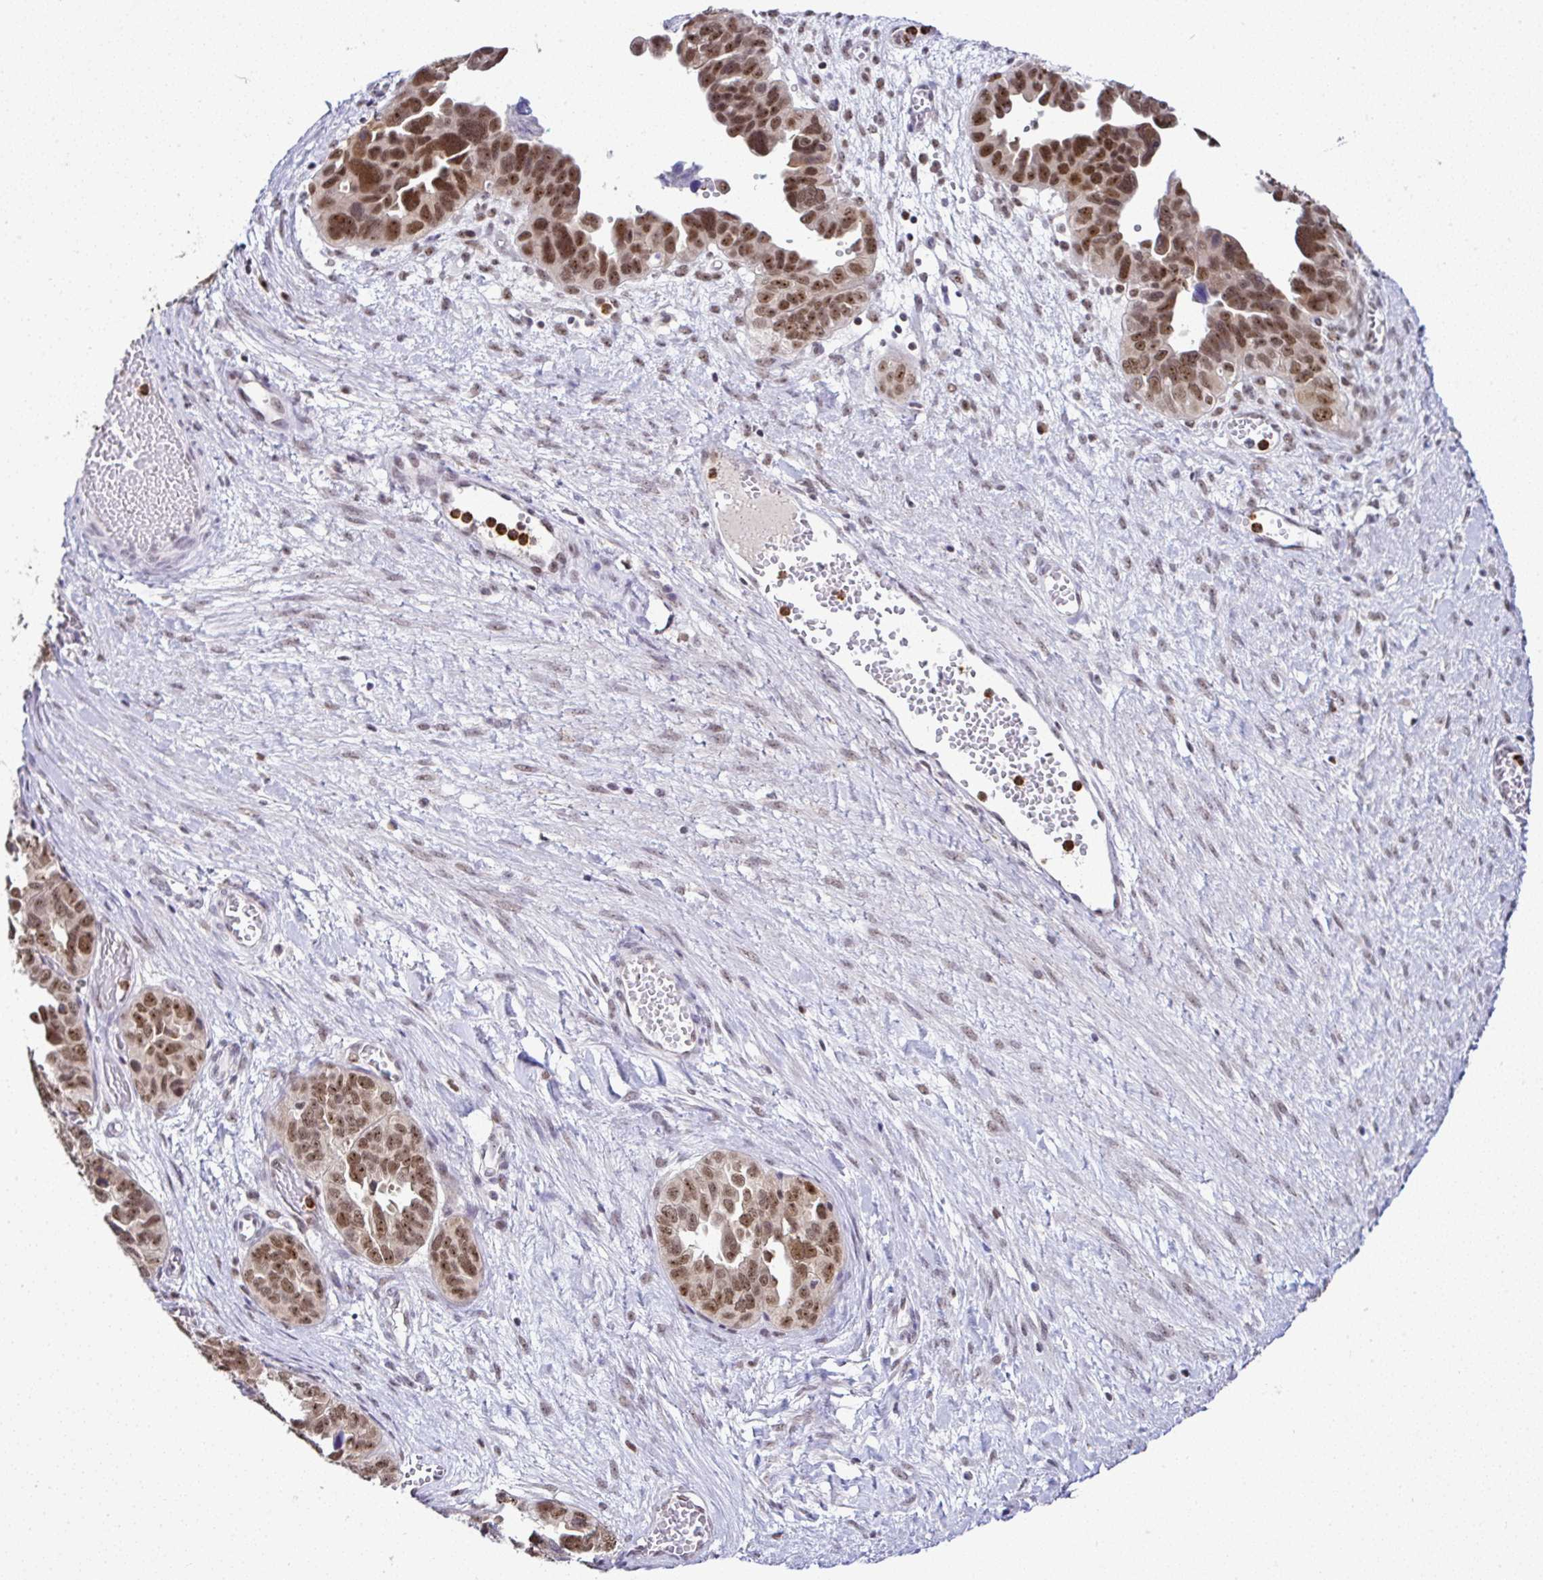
{"staining": {"intensity": "strong", "quantity": ">75%", "location": "nuclear"}, "tissue": "ovarian cancer", "cell_type": "Tumor cells", "image_type": "cancer", "snomed": [{"axis": "morphology", "description": "Cystadenocarcinoma, serous, NOS"}, {"axis": "topography", "description": "Ovary"}], "caption": "The photomicrograph reveals staining of ovarian cancer (serous cystadenocarcinoma), revealing strong nuclear protein staining (brown color) within tumor cells.", "gene": "PTPN2", "patient": {"sex": "female", "age": 64}}